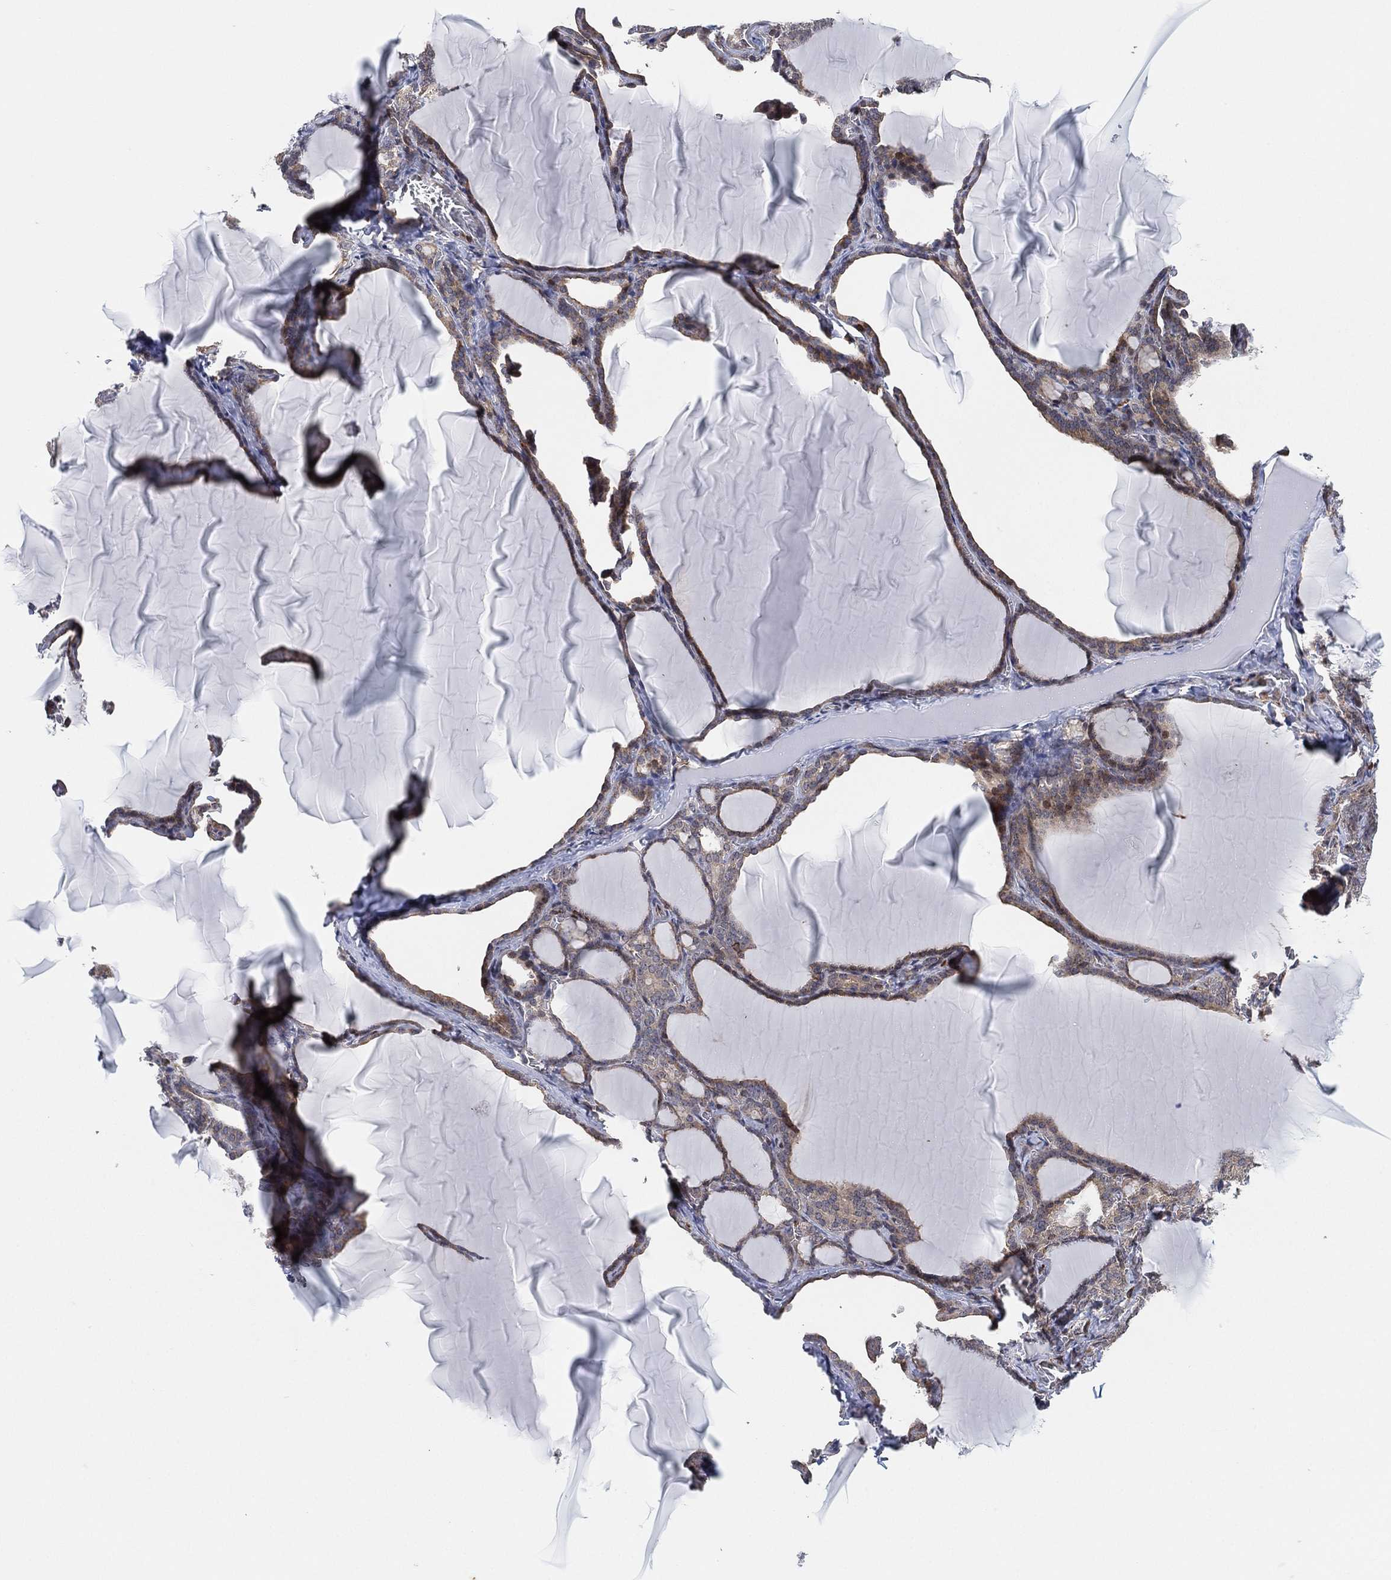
{"staining": {"intensity": "weak", "quantity": ">75%", "location": "cytoplasmic/membranous"}, "tissue": "thyroid gland", "cell_type": "Glandular cells", "image_type": "normal", "snomed": [{"axis": "morphology", "description": "Normal tissue, NOS"}, {"axis": "morphology", "description": "Hyperplasia, NOS"}, {"axis": "topography", "description": "Thyroid gland"}], "caption": "Protein analysis of normal thyroid gland displays weak cytoplasmic/membranous positivity in about >75% of glandular cells.", "gene": "TMCO1", "patient": {"sex": "female", "age": 27}}